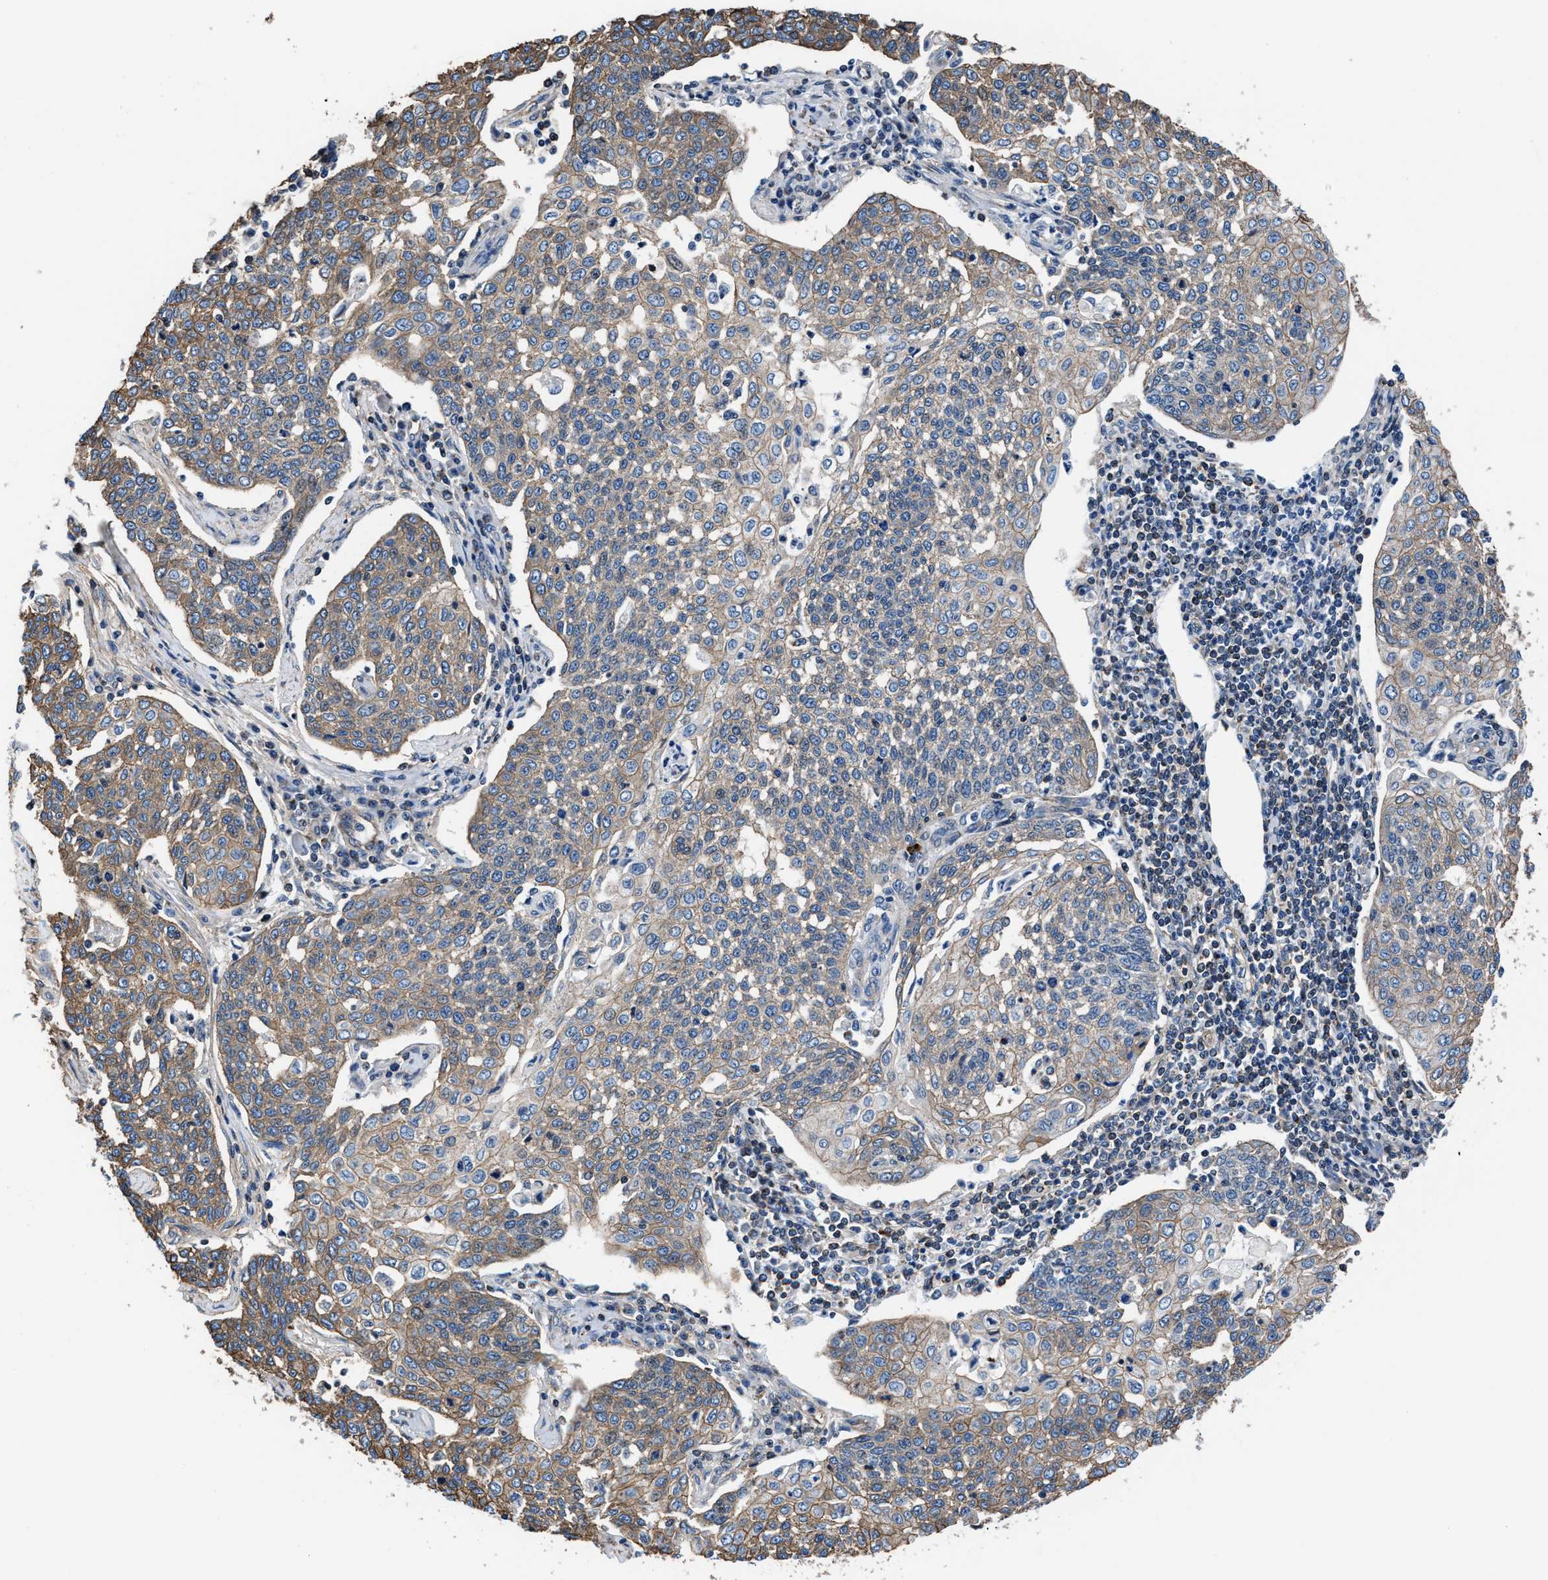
{"staining": {"intensity": "moderate", "quantity": ">75%", "location": "cytoplasmic/membranous"}, "tissue": "cervical cancer", "cell_type": "Tumor cells", "image_type": "cancer", "snomed": [{"axis": "morphology", "description": "Squamous cell carcinoma, NOS"}, {"axis": "topography", "description": "Cervix"}], "caption": "DAB (3,3'-diaminobenzidine) immunohistochemical staining of human cervical squamous cell carcinoma reveals moderate cytoplasmic/membranous protein expression in approximately >75% of tumor cells.", "gene": "NKTR", "patient": {"sex": "female", "age": 34}}